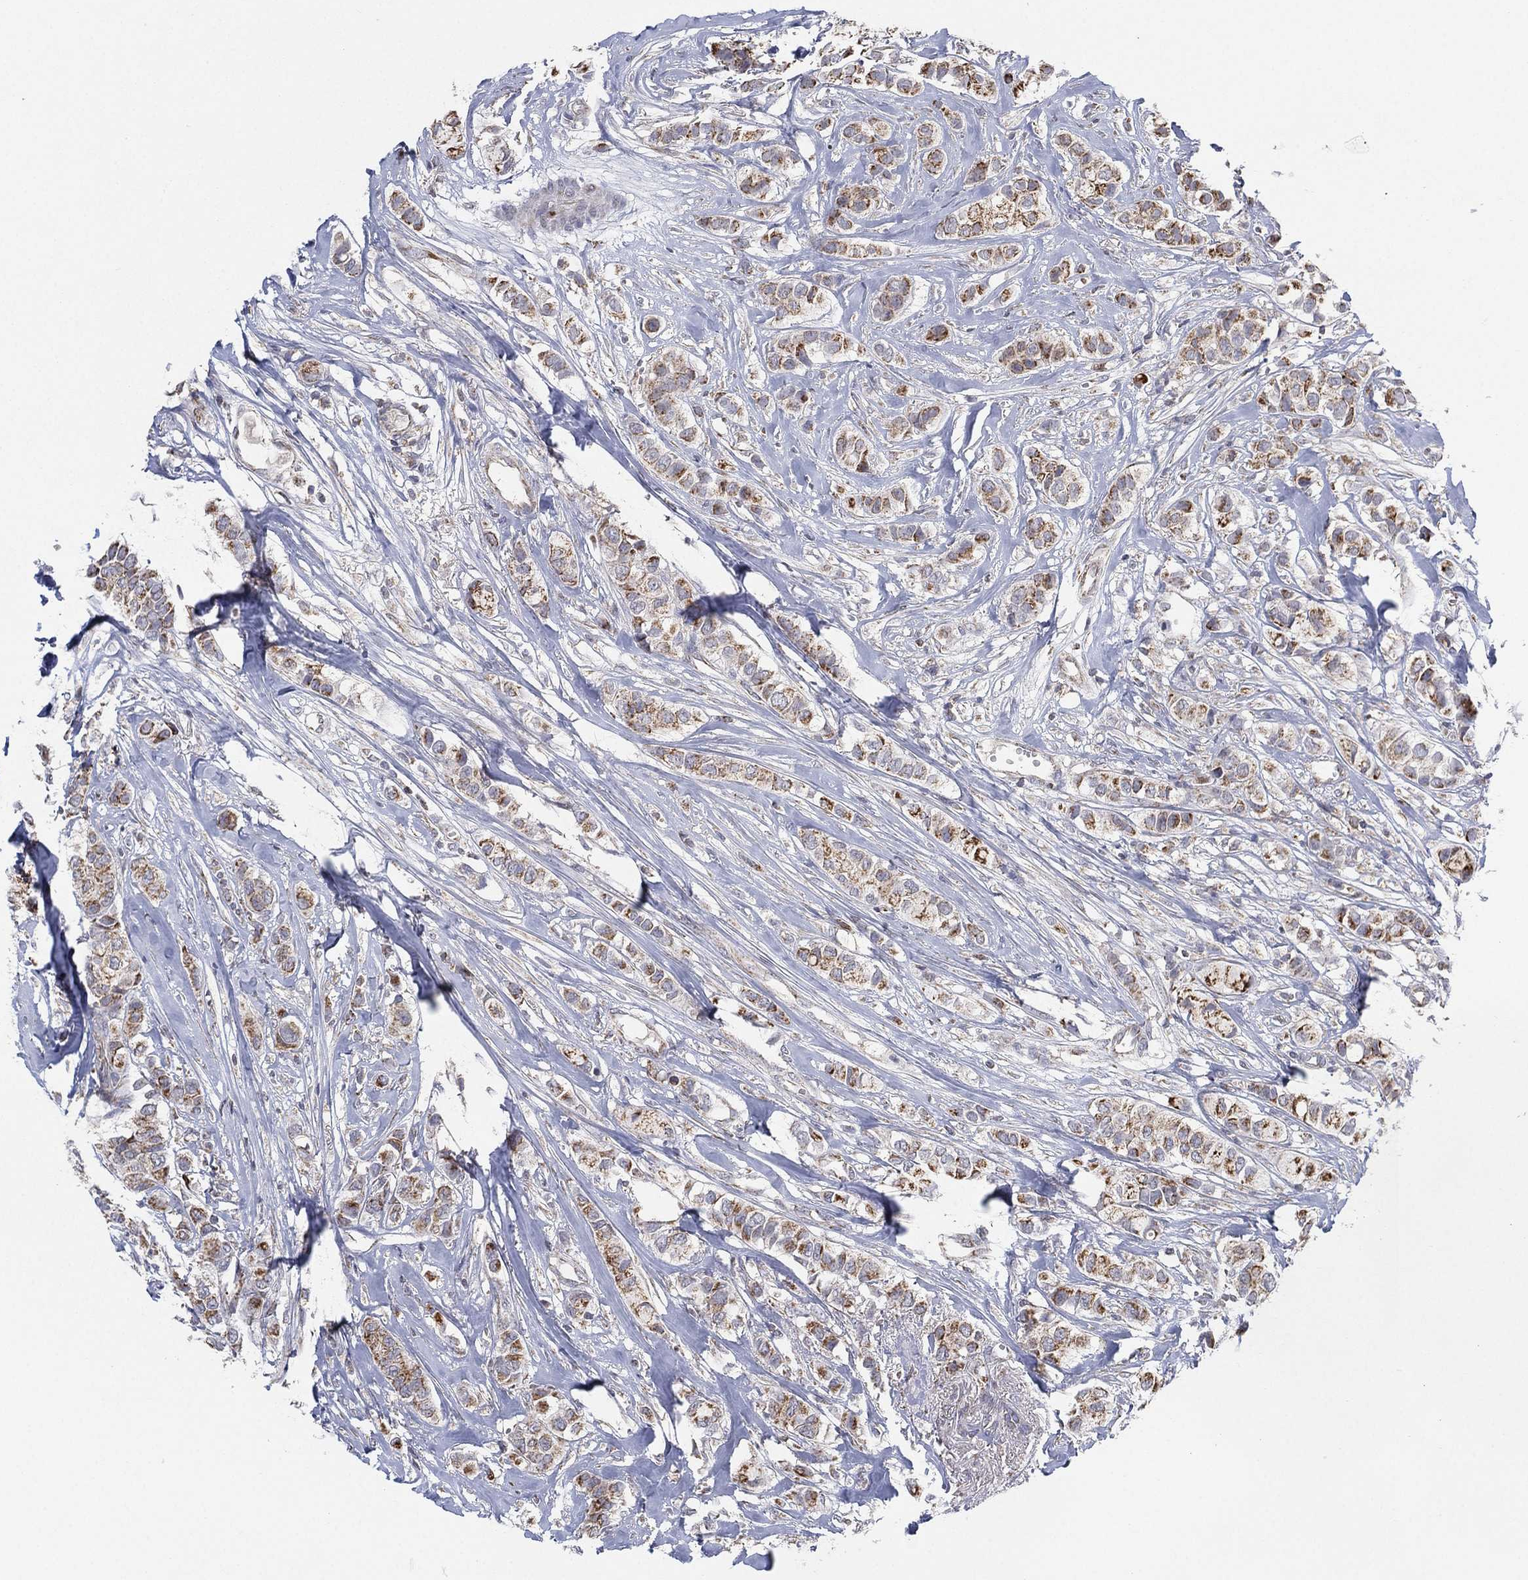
{"staining": {"intensity": "strong", "quantity": "25%-75%", "location": "cytoplasmic/membranous"}, "tissue": "breast cancer", "cell_type": "Tumor cells", "image_type": "cancer", "snomed": [{"axis": "morphology", "description": "Duct carcinoma"}, {"axis": "topography", "description": "Breast"}], "caption": "Breast cancer (intraductal carcinoma) stained with a protein marker shows strong staining in tumor cells.", "gene": "PSMG4", "patient": {"sex": "female", "age": 85}}